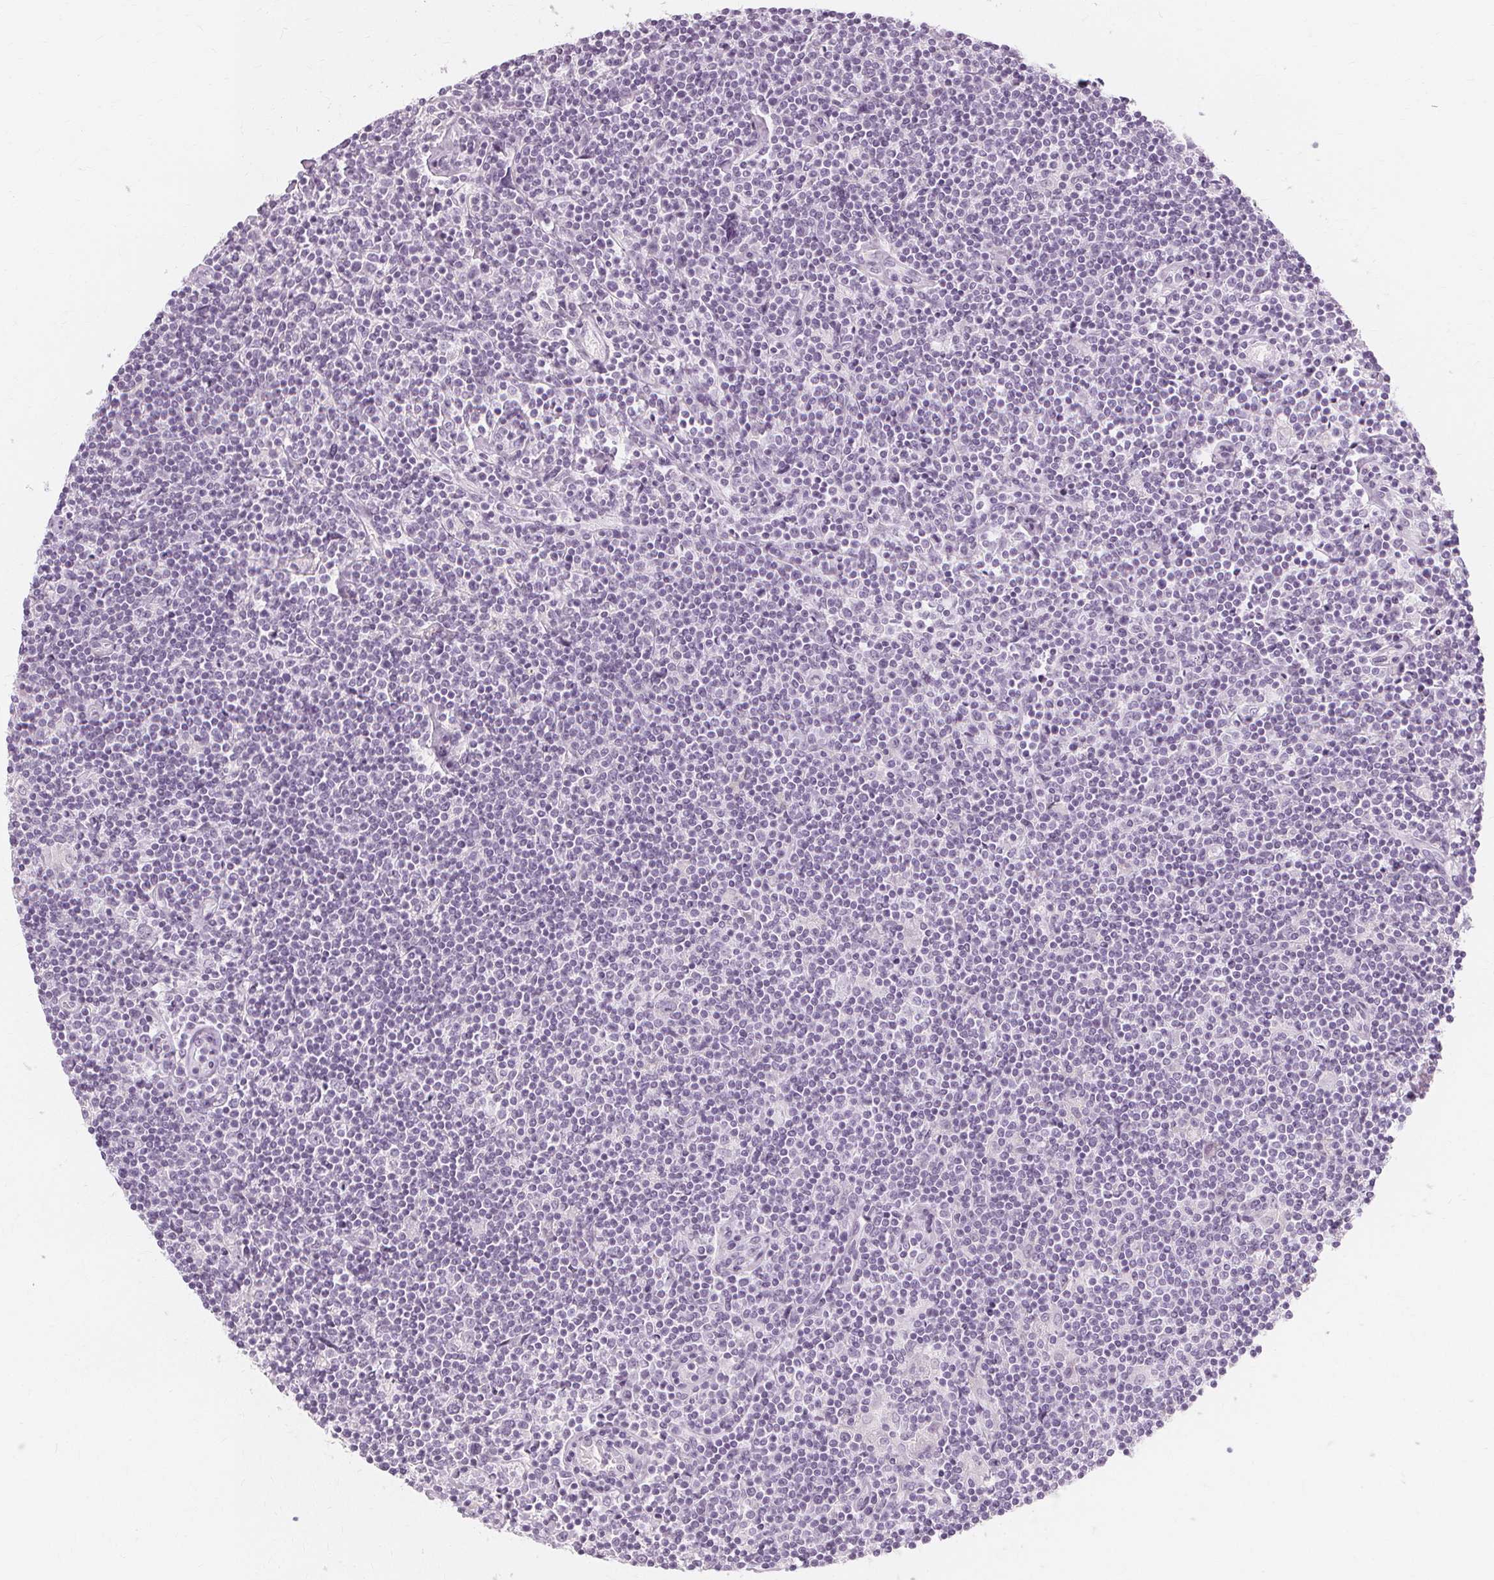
{"staining": {"intensity": "negative", "quantity": "none", "location": "none"}, "tissue": "lymphoma", "cell_type": "Tumor cells", "image_type": "cancer", "snomed": [{"axis": "morphology", "description": "Hodgkin's disease, NOS"}, {"axis": "topography", "description": "Lymph node"}], "caption": "Human lymphoma stained for a protein using IHC exhibits no positivity in tumor cells.", "gene": "TFF1", "patient": {"sex": "male", "age": 40}}